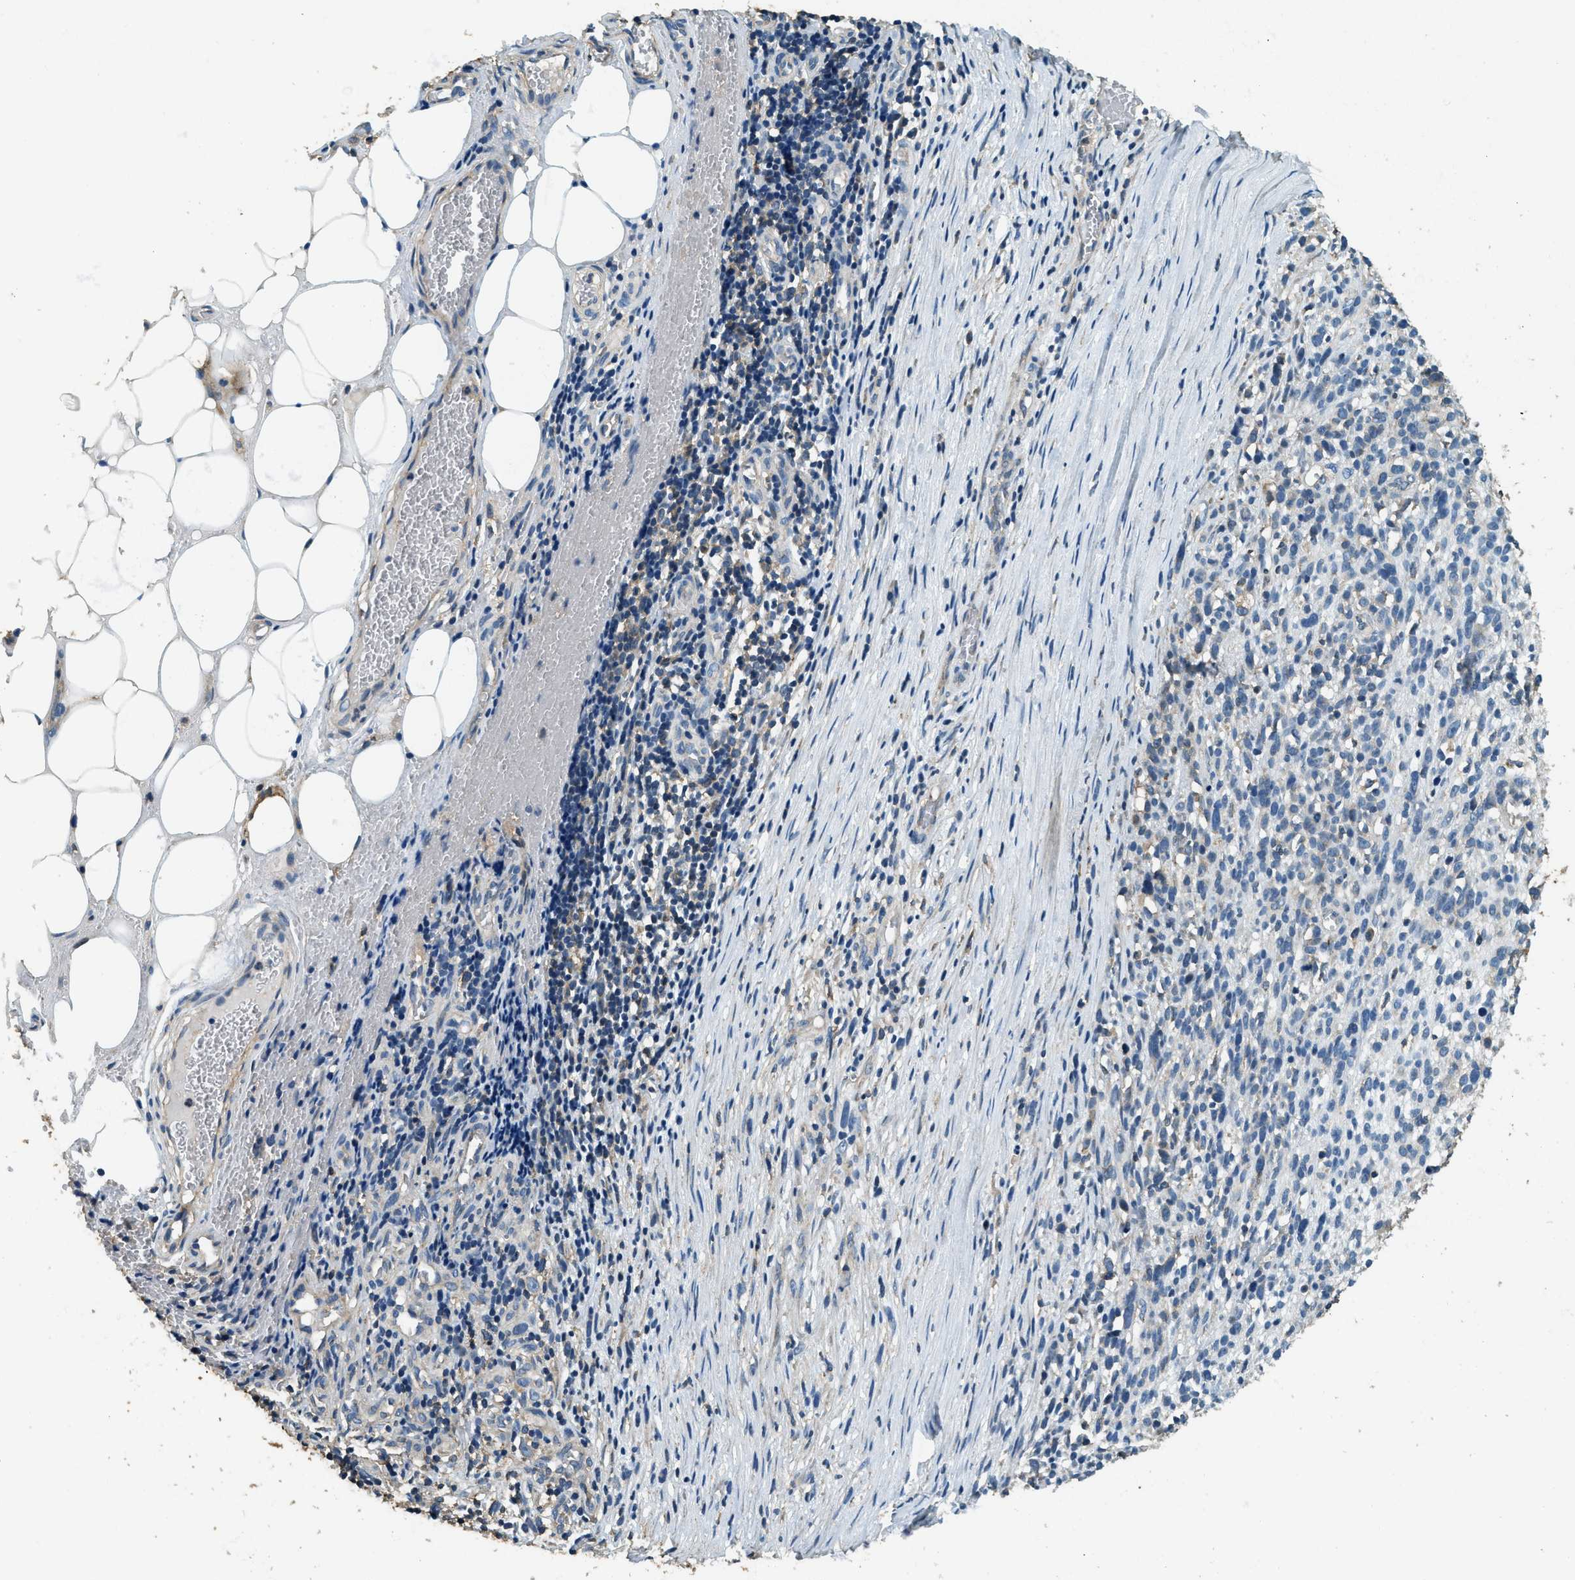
{"staining": {"intensity": "negative", "quantity": "none", "location": "none"}, "tissue": "melanoma", "cell_type": "Tumor cells", "image_type": "cancer", "snomed": [{"axis": "morphology", "description": "Malignant melanoma, NOS"}, {"axis": "topography", "description": "Skin"}], "caption": "A high-resolution photomicrograph shows immunohistochemistry staining of malignant melanoma, which displays no significant expression in tumor cells.", "gene": "ERGIC1", "patient": {"sex": "female", "age": 55}}